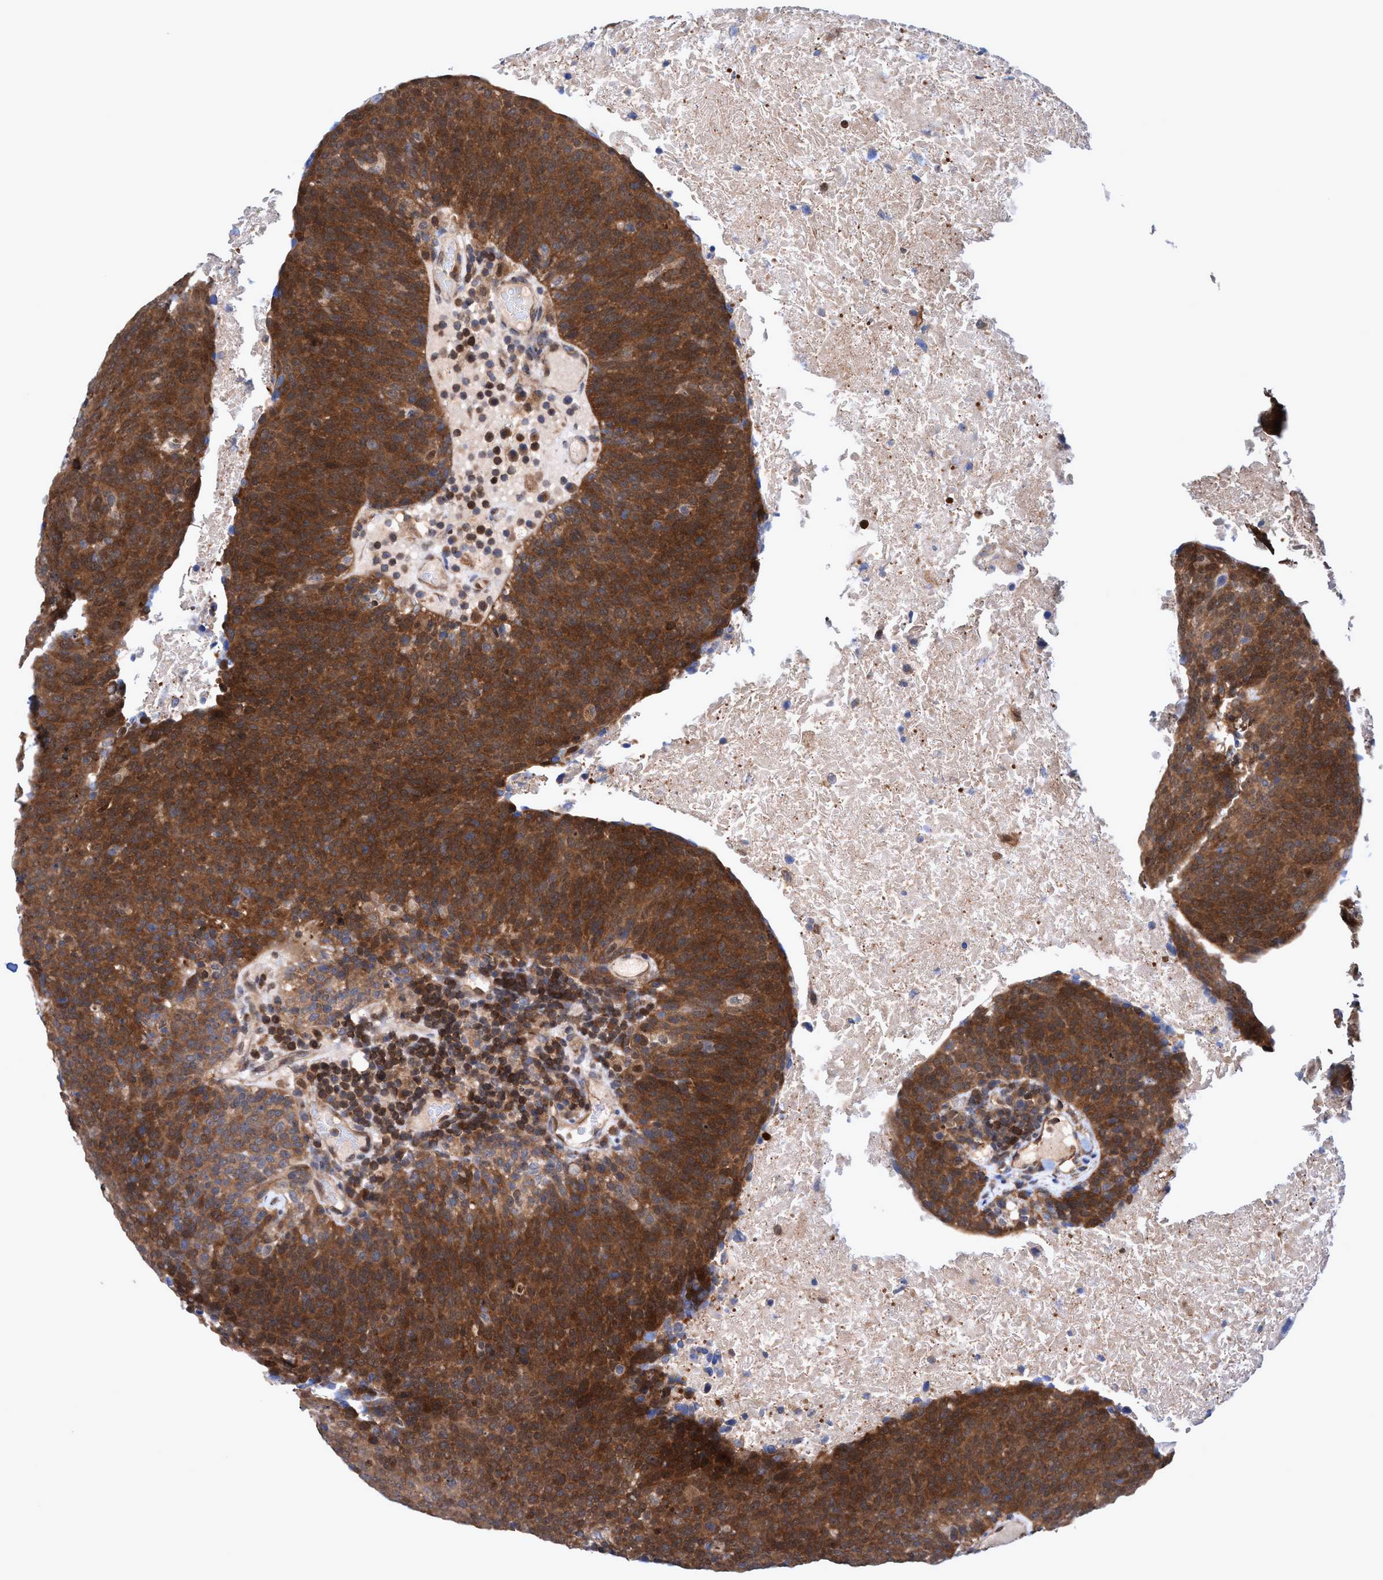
{"staining": {"intensity": "strong", "quantity": ">75%", "location": "cytoplasmic/membranous"}, "tissue": "head and neck cancer", "cell_type": "Tumor cells", "image_type": "cancer", "snomed": [{"axis": "morphology", "description": "Squamous cell carcinoma, NOS"}, {"axis": "morphology", "description": "Squamous cell carcinoma, metastatic, NOS"}, {"axis": "topography", "description": "Lymph node"}, {"axis": "topography", "description": "Head-Neck"}], "caption": "A brown stain labels strong cytoplasmic/membranous staining of a protein in human head and neck metastatic squamous cell carcinoma tumor cells. (IHC, brightfield microscopy, high magnification).", "gene": "GLOD4", "patient": {"sex": "male", "age": 62}}